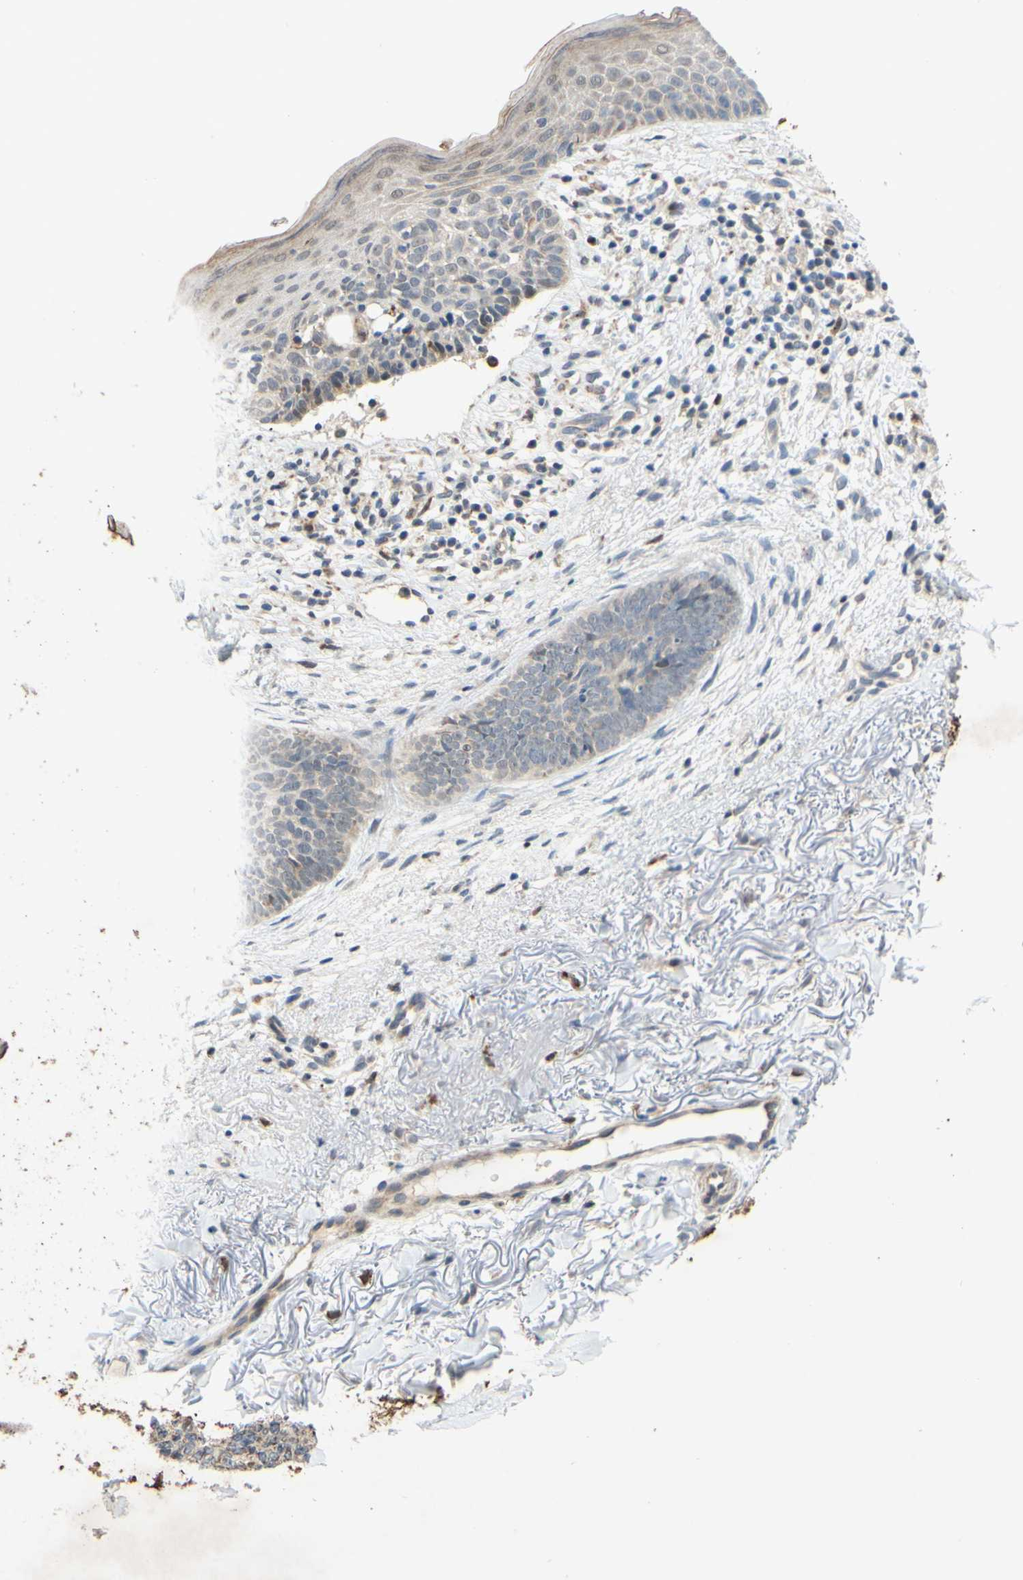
{"staining": {"intensity": "weak", "quantity": ">75%", "location": "cytoplasmic/membranous"}, "tissue": "skin cancer", "cell_type": "Tumor cells", "image_type": "cancer", "snomed": [{"axis": "morphology", "description": "Basal cell carcinoma"}, {"axis": "topography", "description": "Skin"}], "caption": "Human skin cancer (basal cell carcinoma) stained with a protein marker shows weak staining in tumor cells.", "gene": "GATA1", "patient": {"sex": "female", "age": 70}}